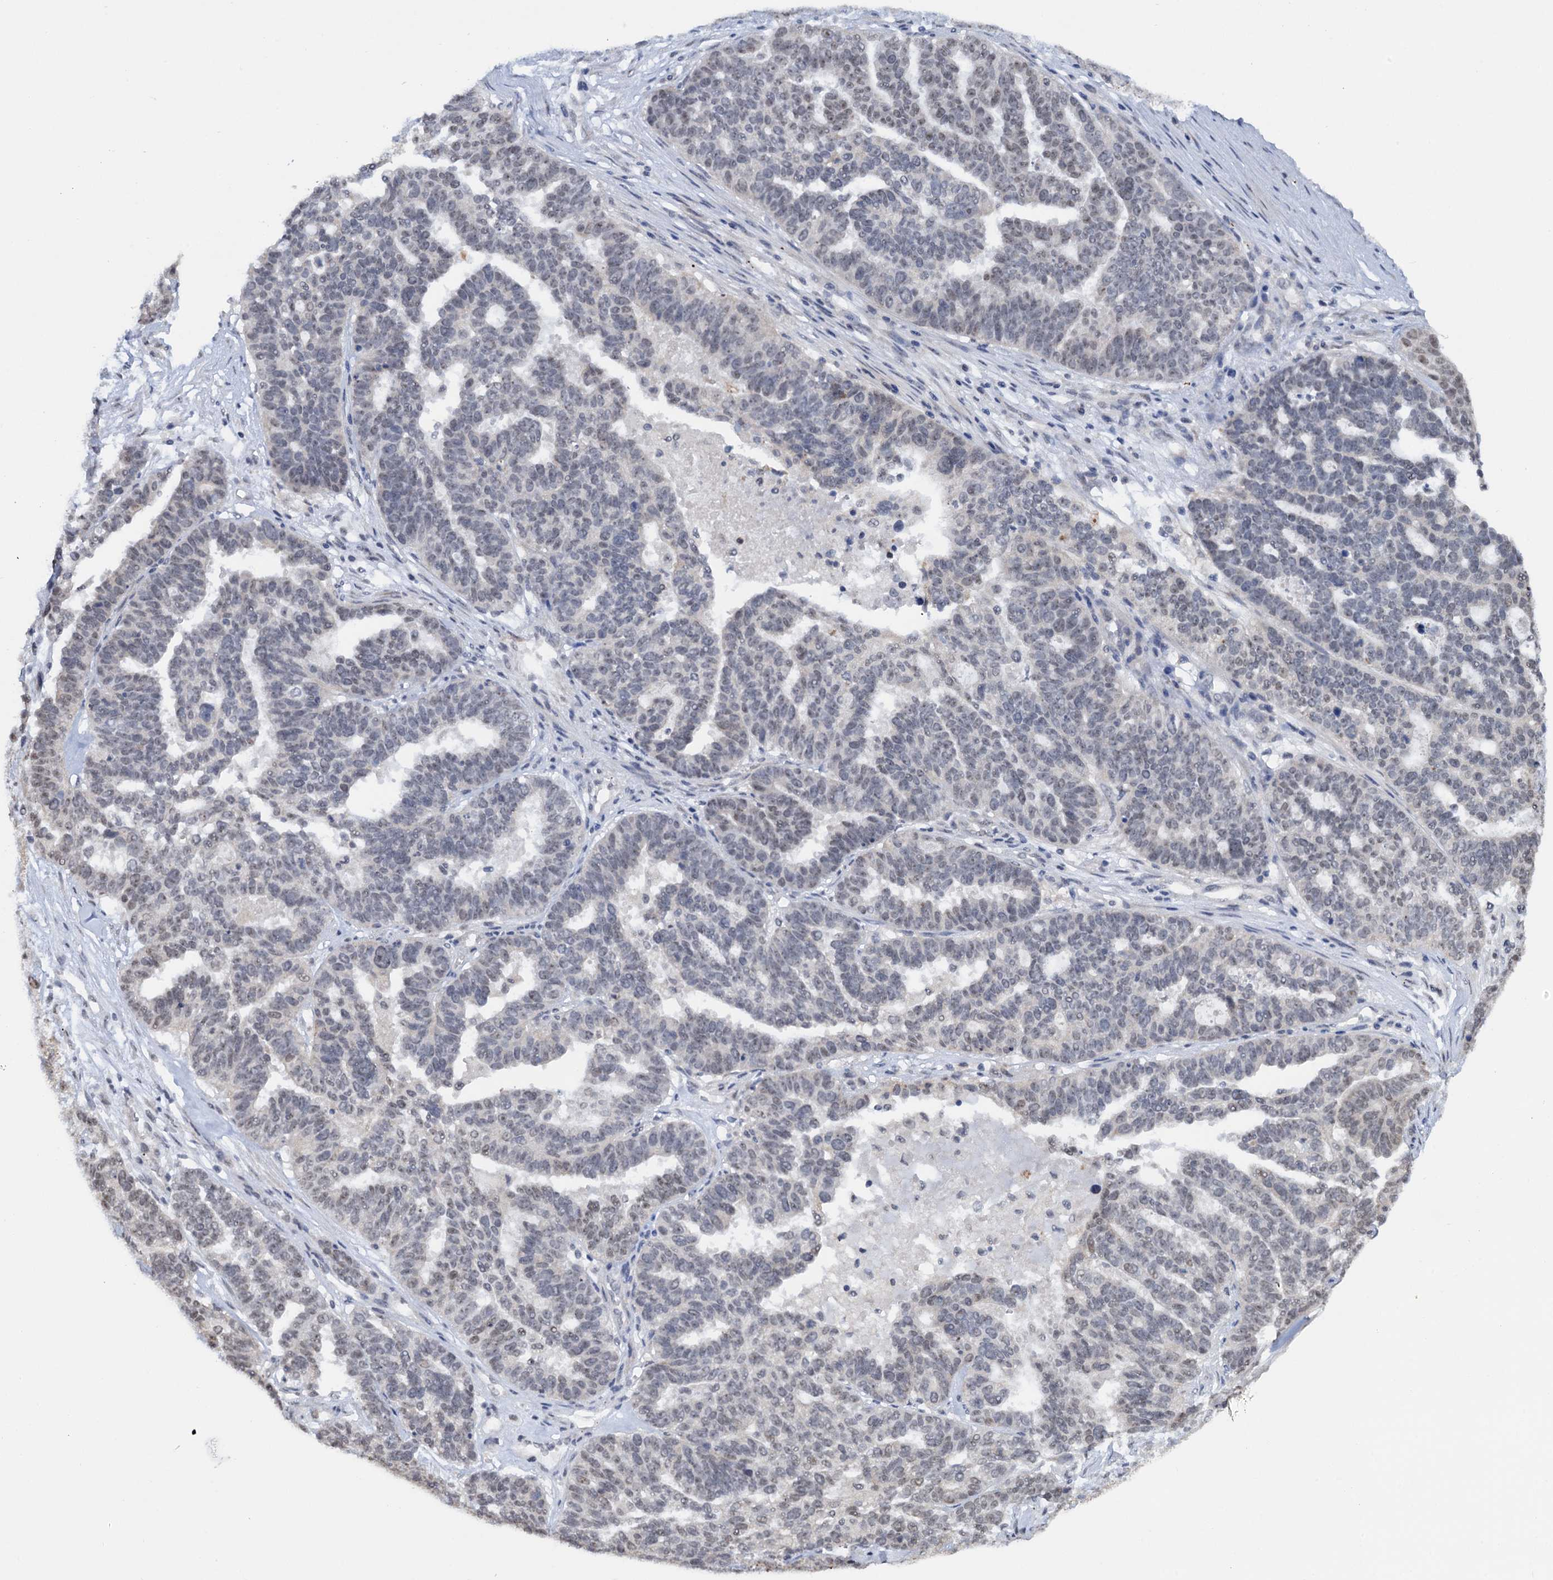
{"staining": {"intensity": "negative", "quantity": "none", "location": "none"}, "tissue": "ovarian cancer", "cell_type": "Tumor cells", "image_type": "cancer", "snomed": [{"axis": "morphology", "description": "Cystadenocarcinoma, serous, NOS"}, {"axis": "topography", "description": "Ovary"}], "caption": "Serous cystadenocarcinoma (ovarian) was stained to show a protein in brown. There is no significant expression in tumor cells.", "gene": "NAT10", "patient": {"sex": "female", "age": 59}}